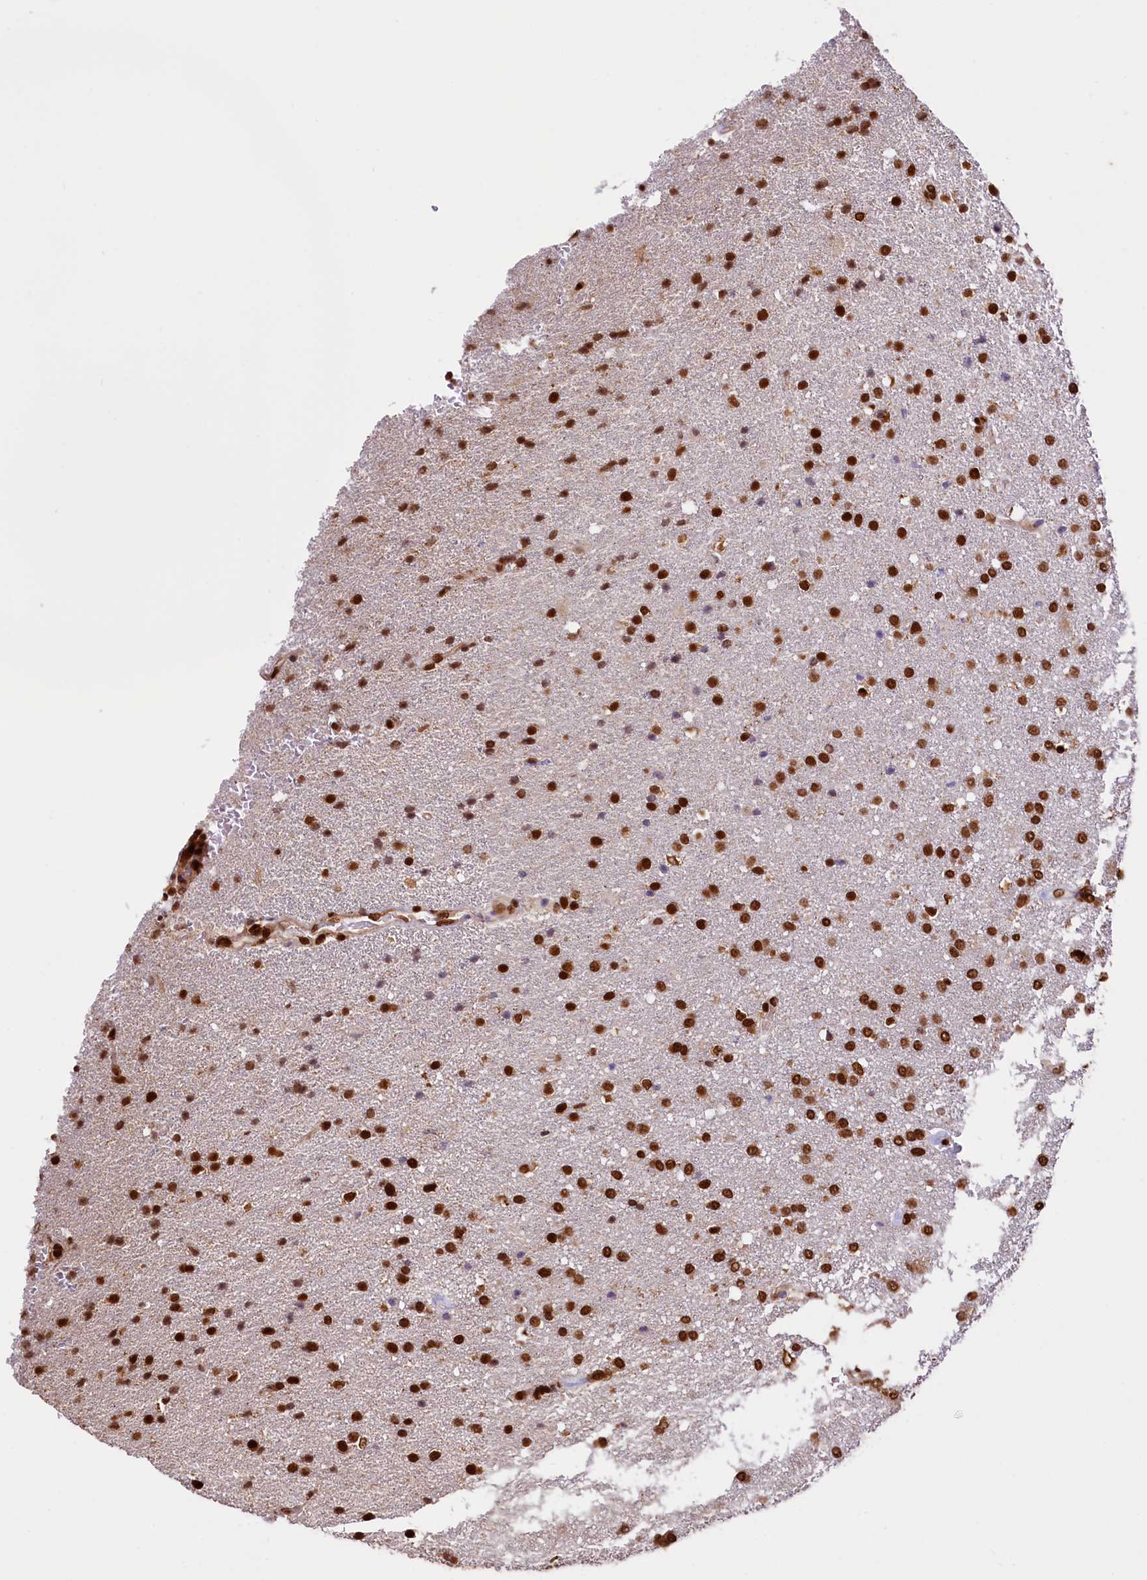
{"staining": {"intensity": "strong", "quantity": ">75%", "location": "nuclear"}, "tissue": "glioma", "cell_type": "Tumor cells", "image_type": "cancer", "snomed": [{"axis": "morphology", "description": "Glioma, malignant, High grade"}, {"axis": "topography", "description": "Brain"}], "caption": "Protein expression analysis of glioma demonstrates strong nuclear staining in about >75% of tumor cells.", "gene": "PDS5B", "patient": {"sex": "male", "age": 72}}